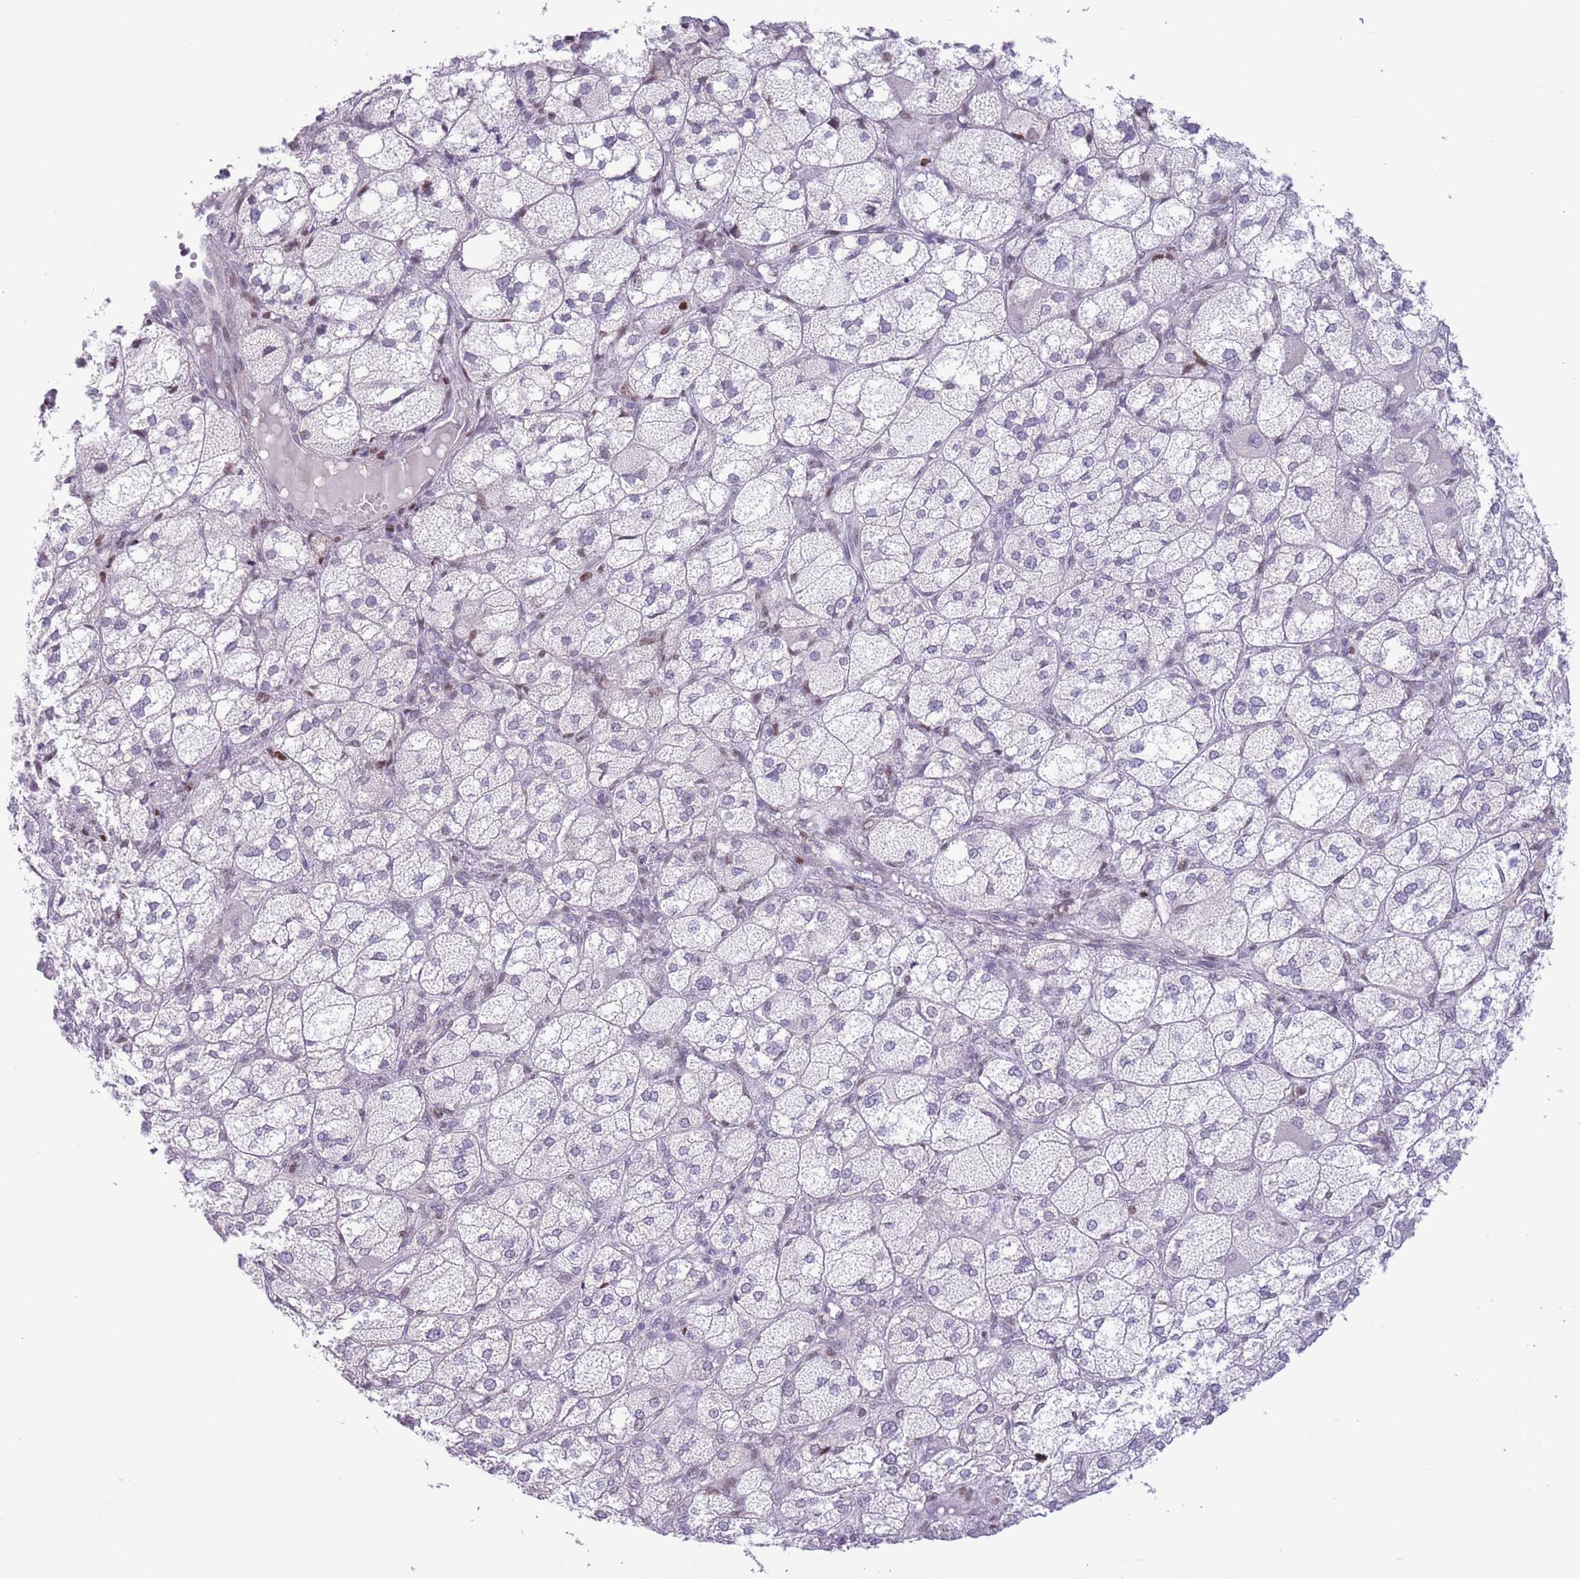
{"staining": {"intensity": "weak", "quantity": "<25%", "location": "nuclear"}, "tissue": "adrenal gland", "cell_type": "Glandular cells", "image_type": "normal", "snomed": [{"axis": "morphology", "description": "Normal tissue, NOS"}, {"axis": "topography", "description": "Adrenal gland"}], "caption": "IHC micrograph of normal human adrenal gland stained for a protein (brown), which shows no staining in glandular cells.", "gene": "MFSD10", "patient": {"sex": "female", "age": 61}}